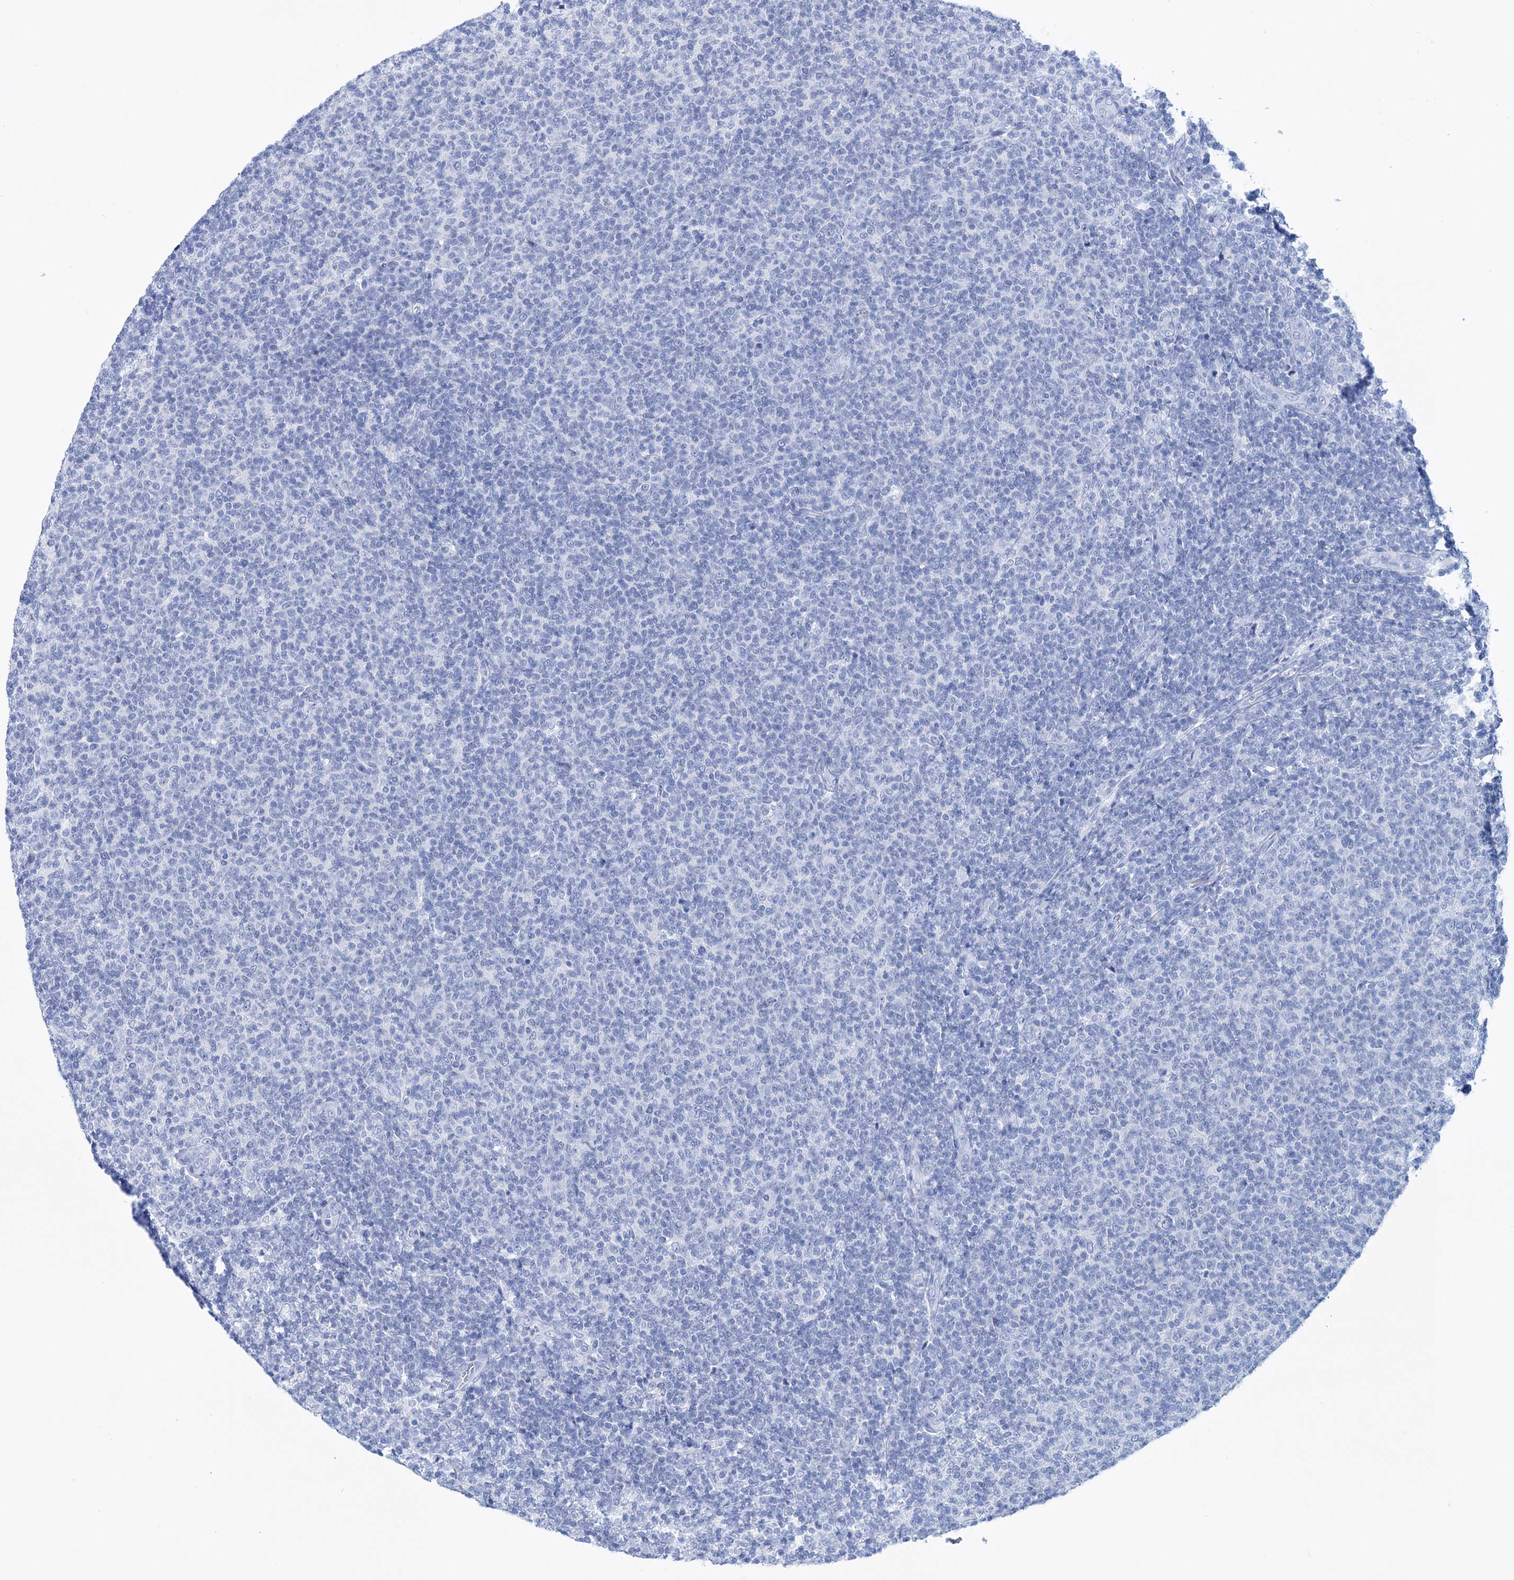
{"staining": {"intensity": "negative", "quantity": "none", "location": "none"}, "tissue": "lymphoma", "cell_type": "Tumor cells", "image_type": "cancer", "snomed": [{"axis": "morphology", "description": "Malignant lymphoma, non-Hodgkin's type, Low grade"}, {"axis": "topography", "description": "Lymph node"}], "caption": "Immunohistochemistry histopathology image of lymphoma stained for a protein (brown), which exhibits no staining in tumor cells. (DAB immunohistochemistry with hematoxylin counter stain).", "gene": "FBXW12", "patient": {"sex": "male", "age": 66}}